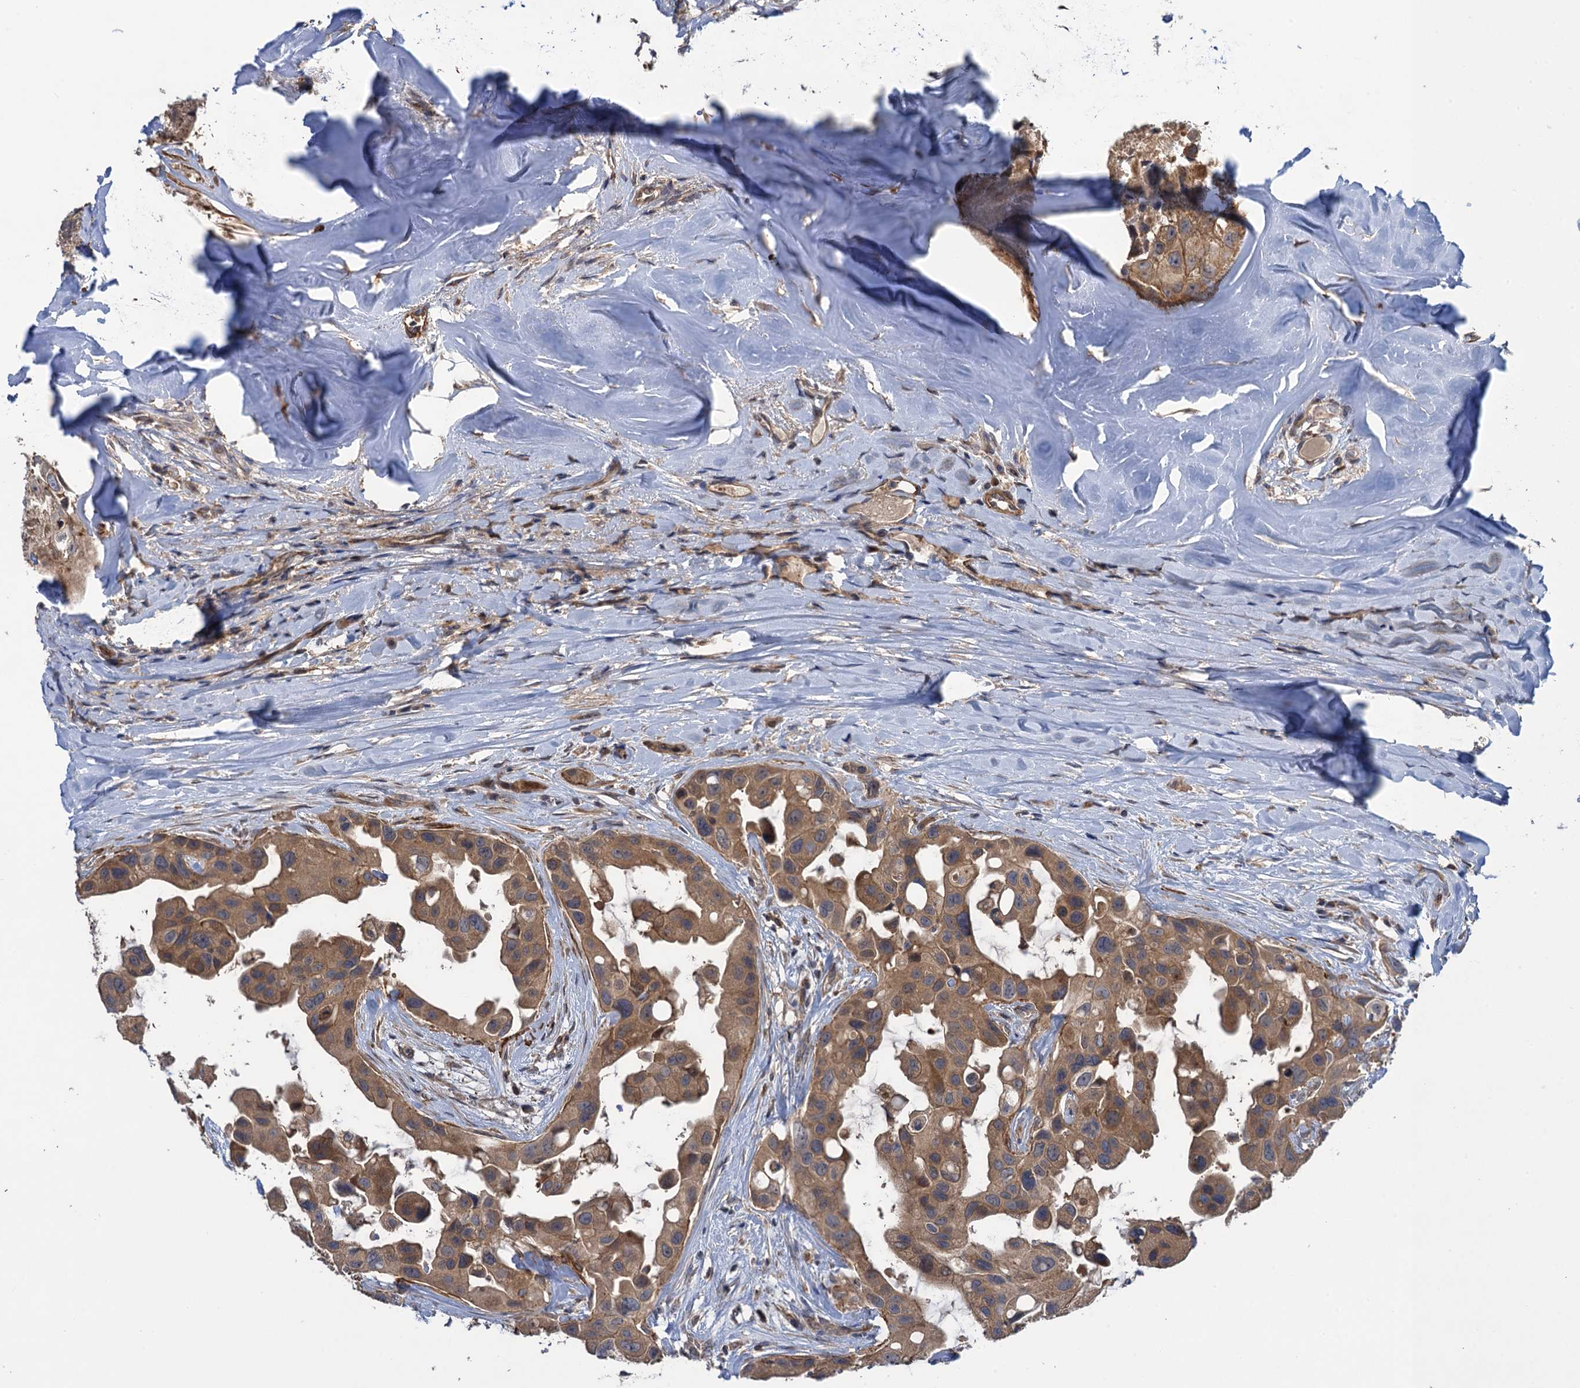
{"staining": {"intensity": "moderate", "quantity": ">75%", "location": "cytoplasmic/membranous"}, "tissue": "head and neck cancer", "cell_type": "Tumor cells", "image_type": "cancer", "snomed": [{"axis": "morphology", "description": "Adenocarcinoma, NOS"}, {"axis": "morphology", "description": "Adenocarcinoma, metastatic, NOS"}, {"axis": "topography", "description": "Head-Neck"}], "caption": "Immunohistochemical staining of human head and neck cancer (adenocarcinoma) reveals medium levels of moderate cytoplasmic/membranous protein staining in approximately >75% of tumor cells.", "gene": "WDR88", "patient": {"sex": "male", "age": 75}}